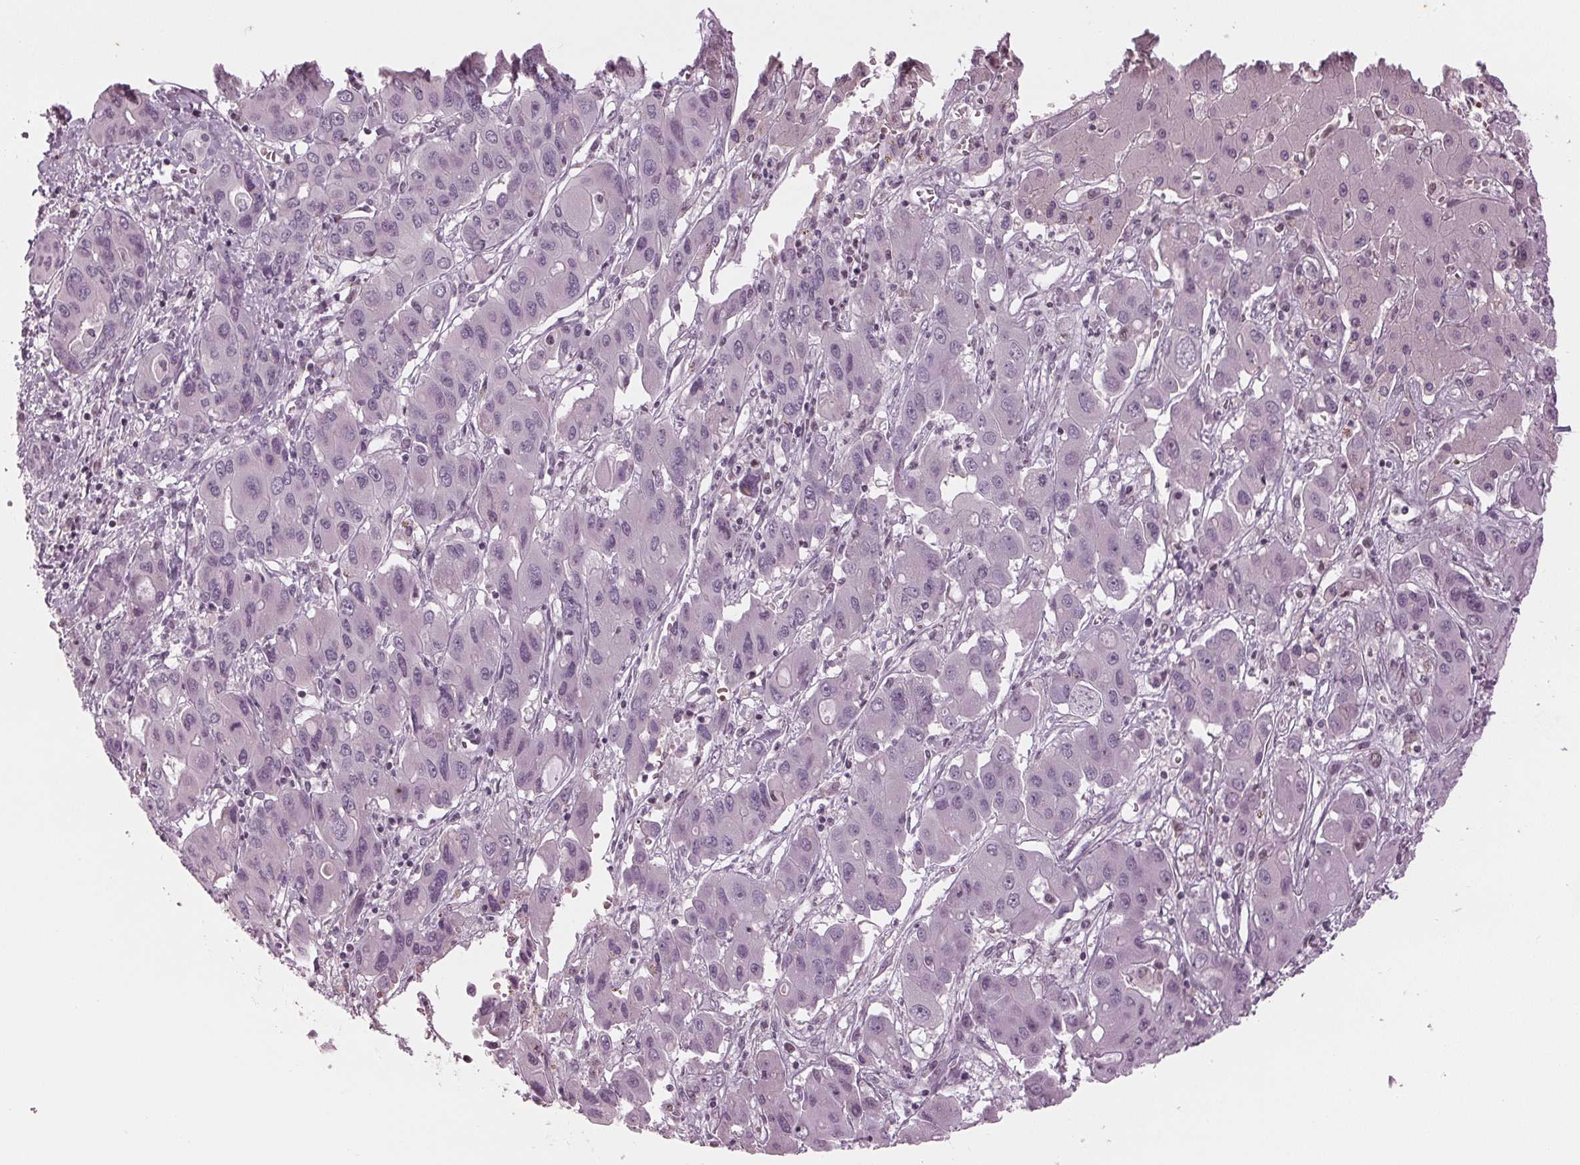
{"staining": {"intensity": "negative", "quantity": "none", "location": "none"}, "tissue": "liver cancer", "cell_type": "Tumor cells", "image_type": "cancer", "snomed": [{"axis": "morphology", "description": "Cholangiocarcinoma"}, {"axis": "topography", "description": "Liver"}], "caption": "Tumor cells show no significant expression in liver cancer. (Stains: DAB (3,3'-diaminobenzidine) immunohistochemistry with hematoxylin counter stain, Microscopy: brightfield microscopy at high magnification).", "gene": "DNMT3L", "patient": {"sex": "male", "age": 67}}